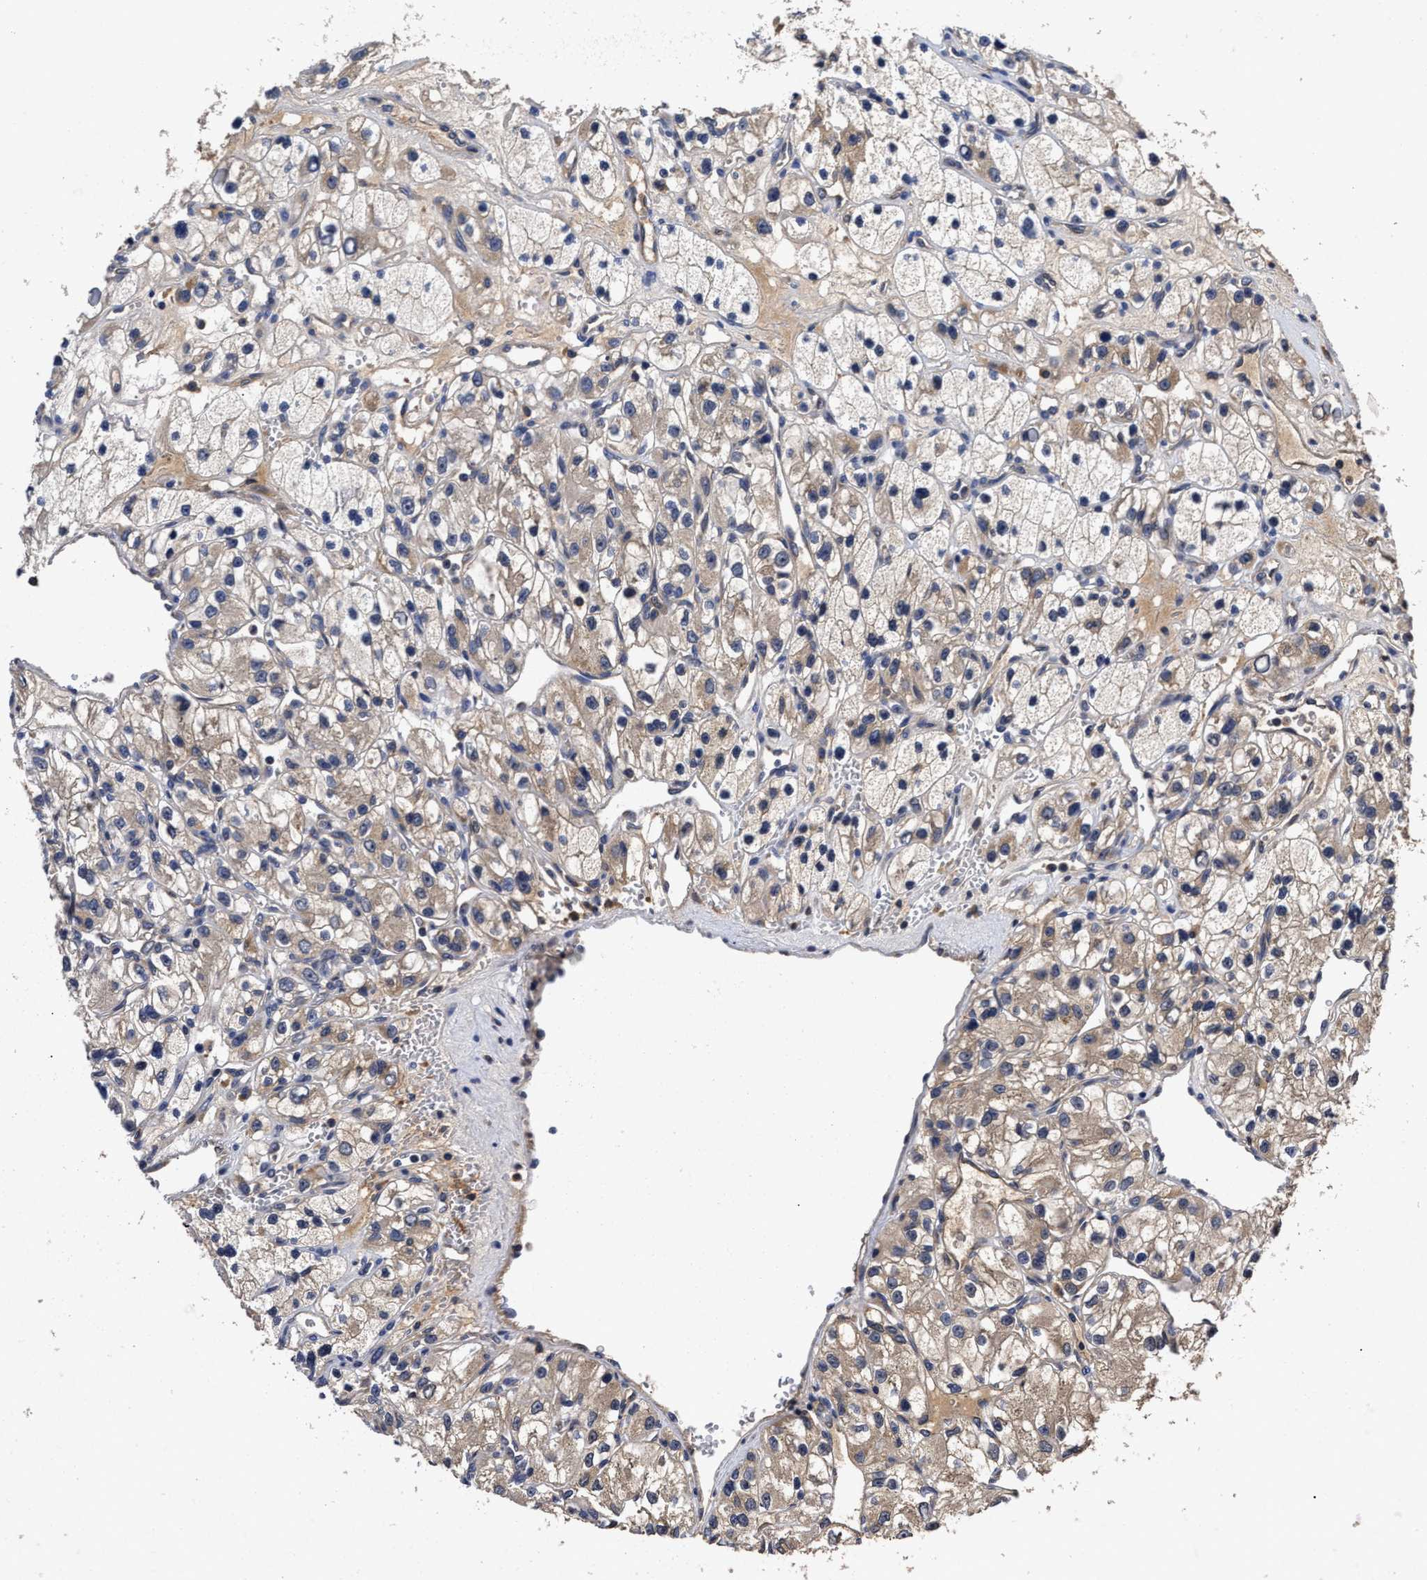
{"staining": {"intensity": "weak", "quantity": "25%-75%", "location": "cytoplasmic/membranous"}, "tissue": "renal cancer", "cell_type": "Tumor cells", "image_type": "cancer", "snomed": [{"axis": "morphology", "description": "Adenocarcinoma, NOS"}, {"axis": "topography", "description": "Kidney"}], "caption": "A histopathology image showing weak cytoplasmic/membranous staining in about 25%-75% of tumor cells in renal cancer (adenocarcinoma), as visualized by brown immunohistochemical staining.", "gene": "SOCS5", "patient": {"sex": "female", "age": 57}}